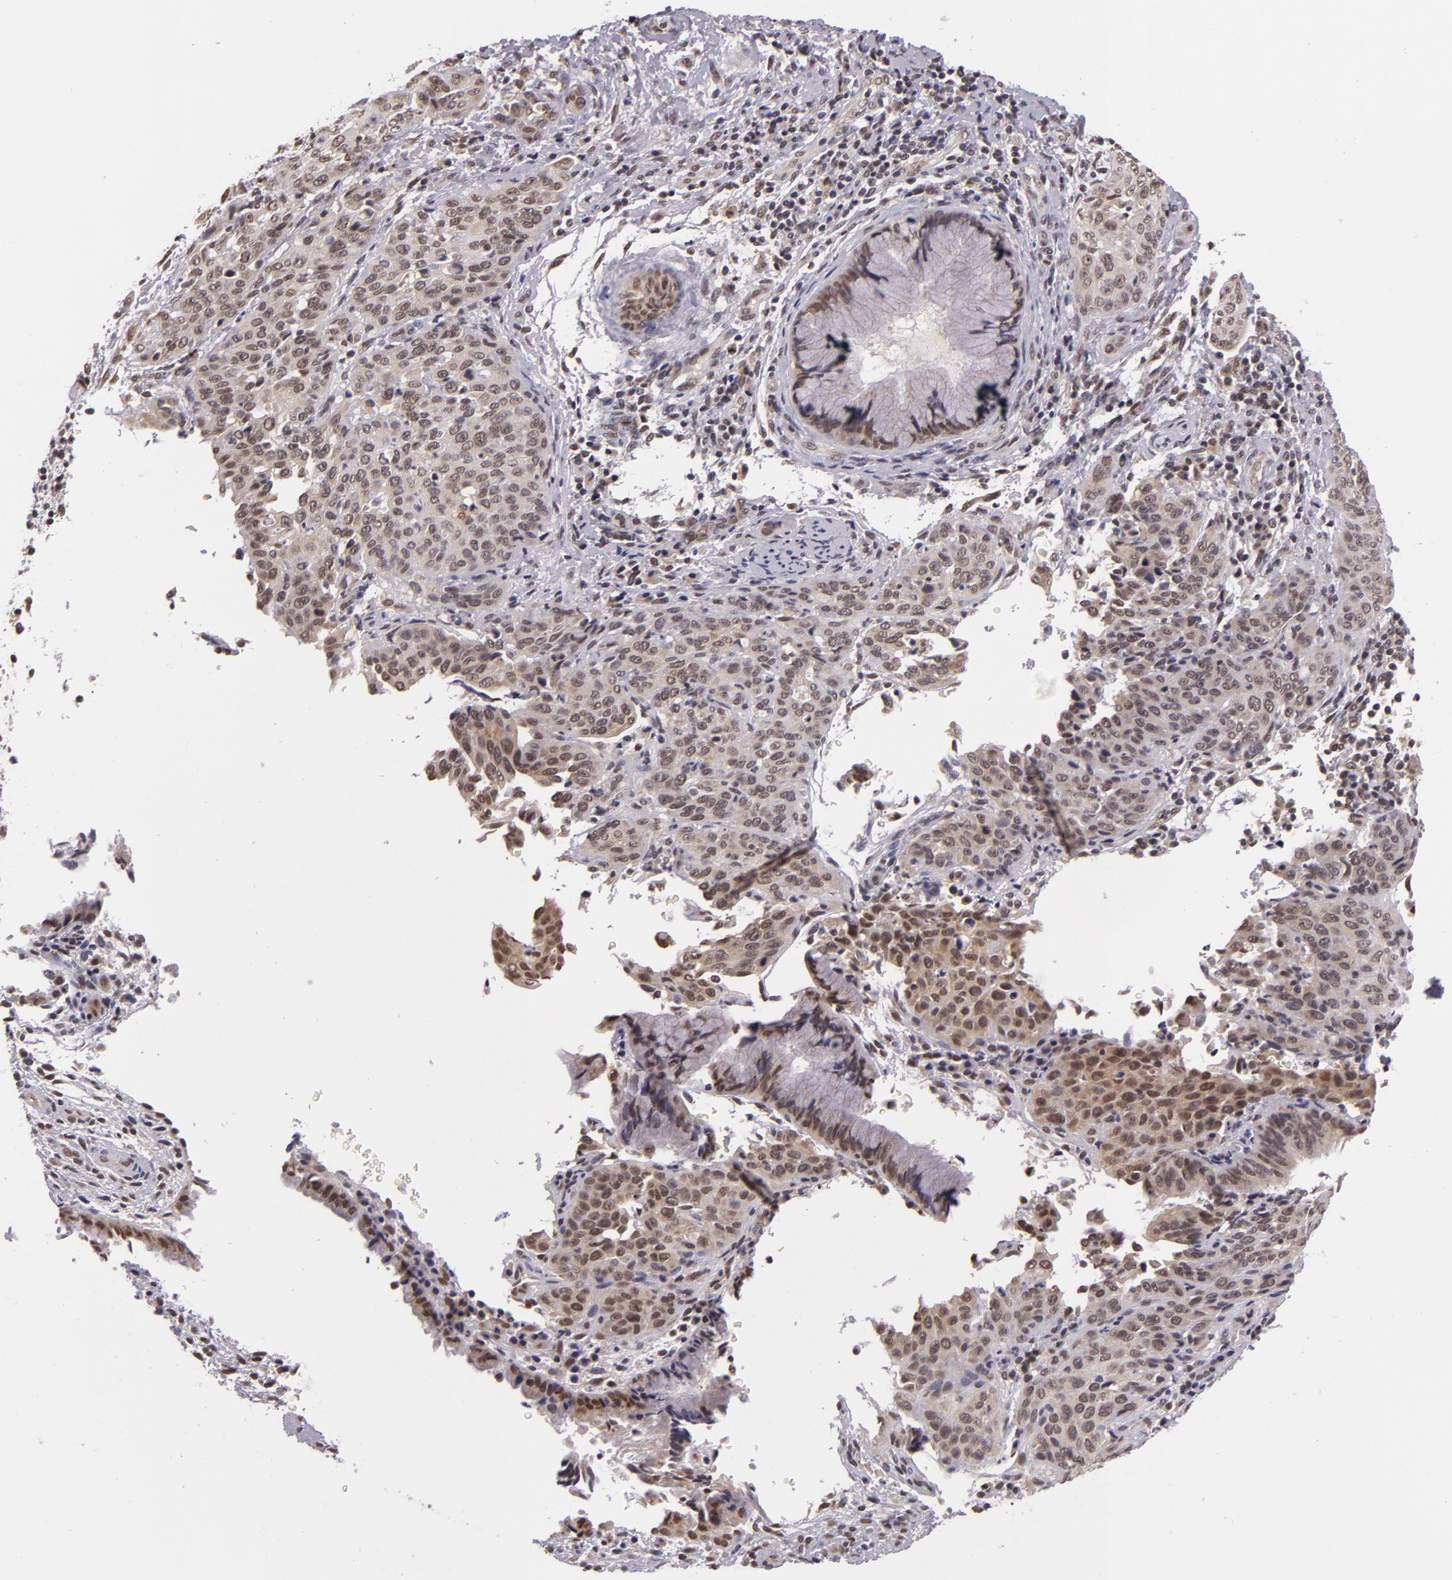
{"staining": {"intensity": "weak", "quantity": "25%-75%", "location": "cytoplasmic/membranous,nuclear"}, "tissue": "cervical cancer", "cell_type": "Tumor cells", "image_type": "cancer", "snomed": [{"axis": "morphology", "description": "Squamous cell carcinoma, NOS"}, {"axis": "topography", "description": "Cervix"}], "caption": "There is low levels of weak cytoplasmic/membranous and nuclear expression in tumor cells of cervical squamous cell carcinoma, as demonstrated by immunohistochemical staining (brown color).", "gene": "ALX1", "patient": {"sex": "female", "age": 41}}